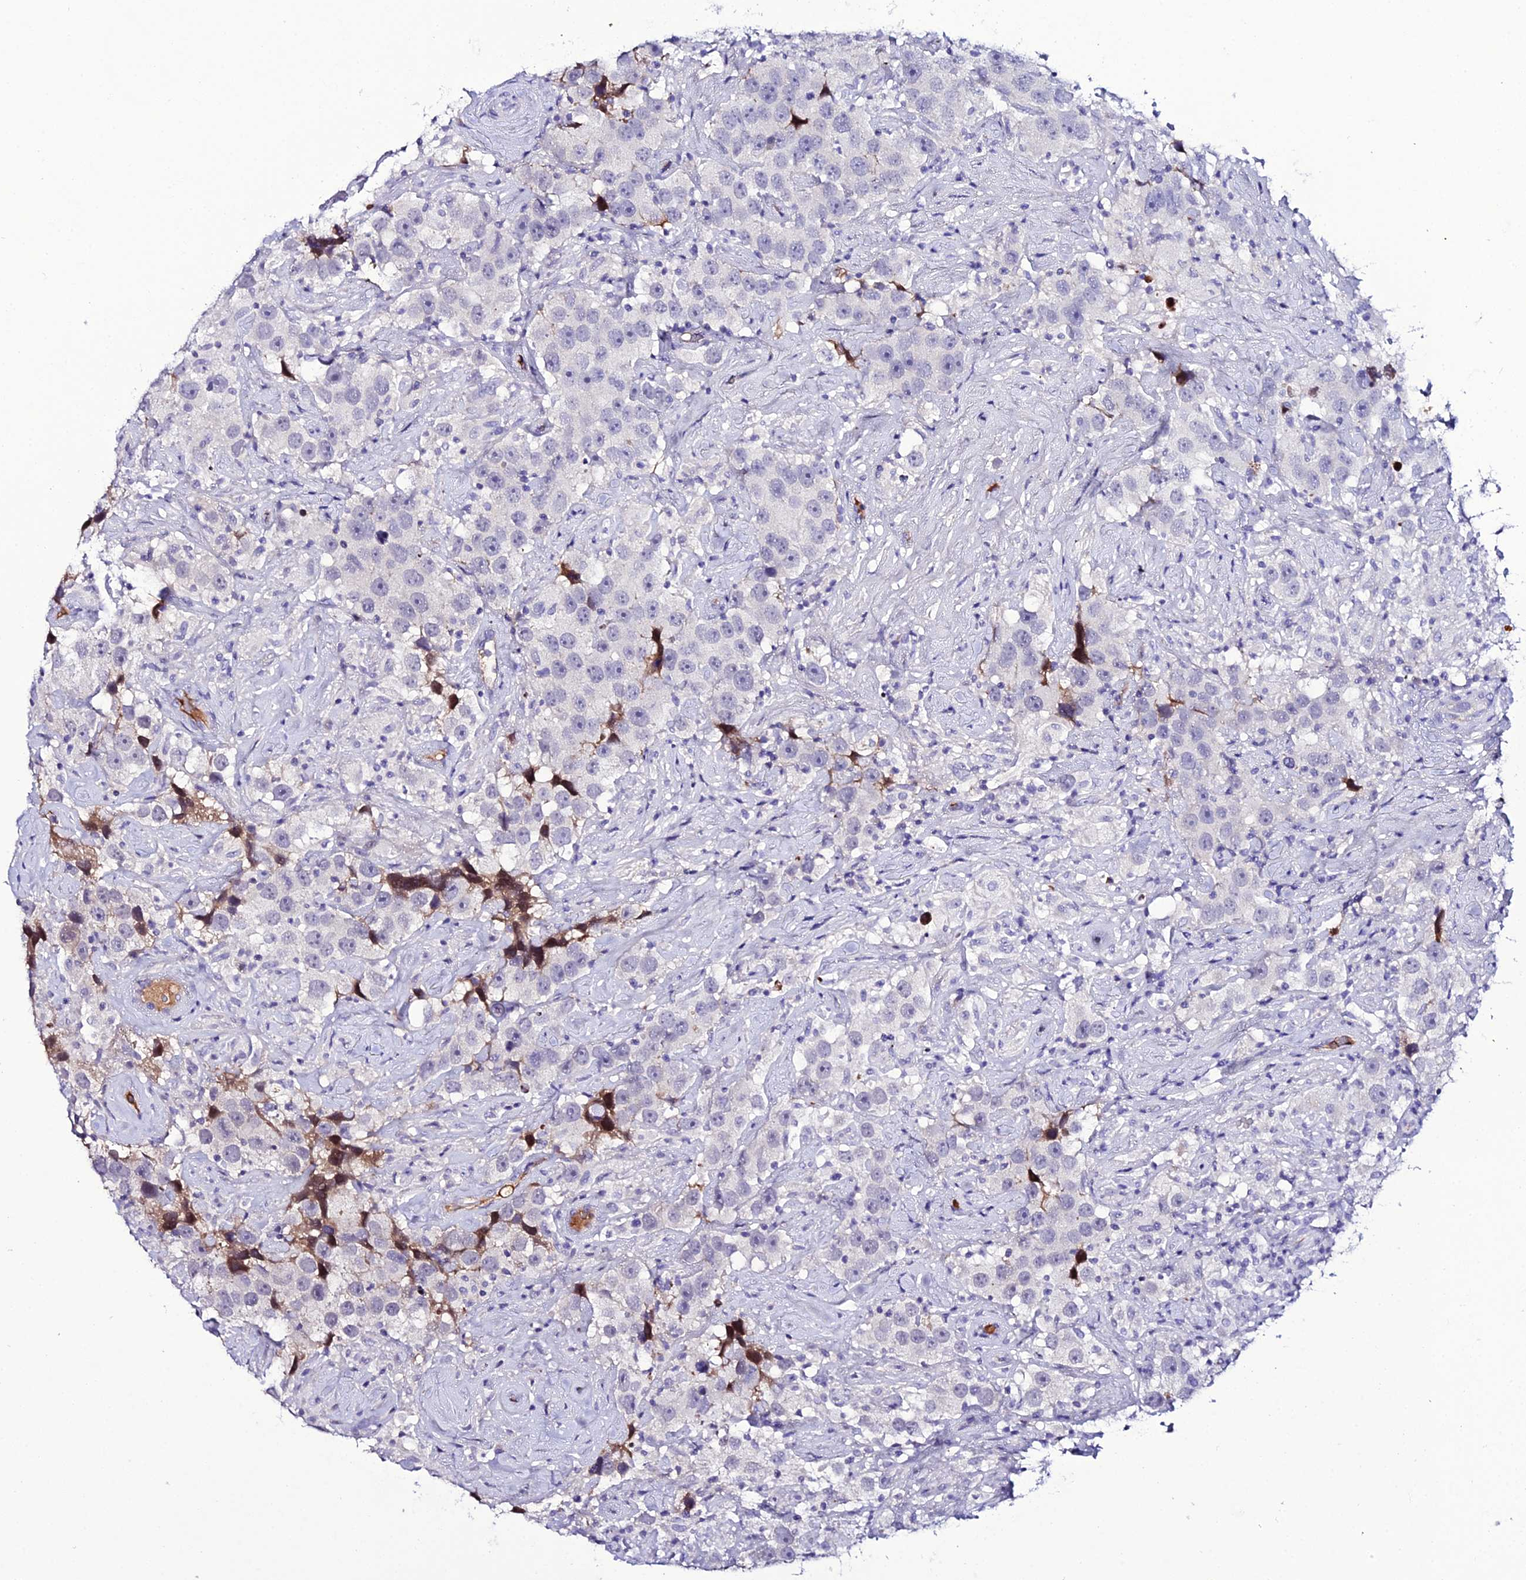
{"staining": {"intensity": "negative", "quantity": "none", "location": "none"}, "tissue": "testis cancer", "cell_type": "Tumor cells", "image_type": "cancer", "snomed": [{"axis": "morphology", "description": "Seminoma, NOS"}, {"axis": "topography", "description": "Testis"}], "caption": "IHC of testis seminoma displays no positivity in tumor cells.", "gene": "DEFB132", "patient": {"sex": "male", "age": 49}}